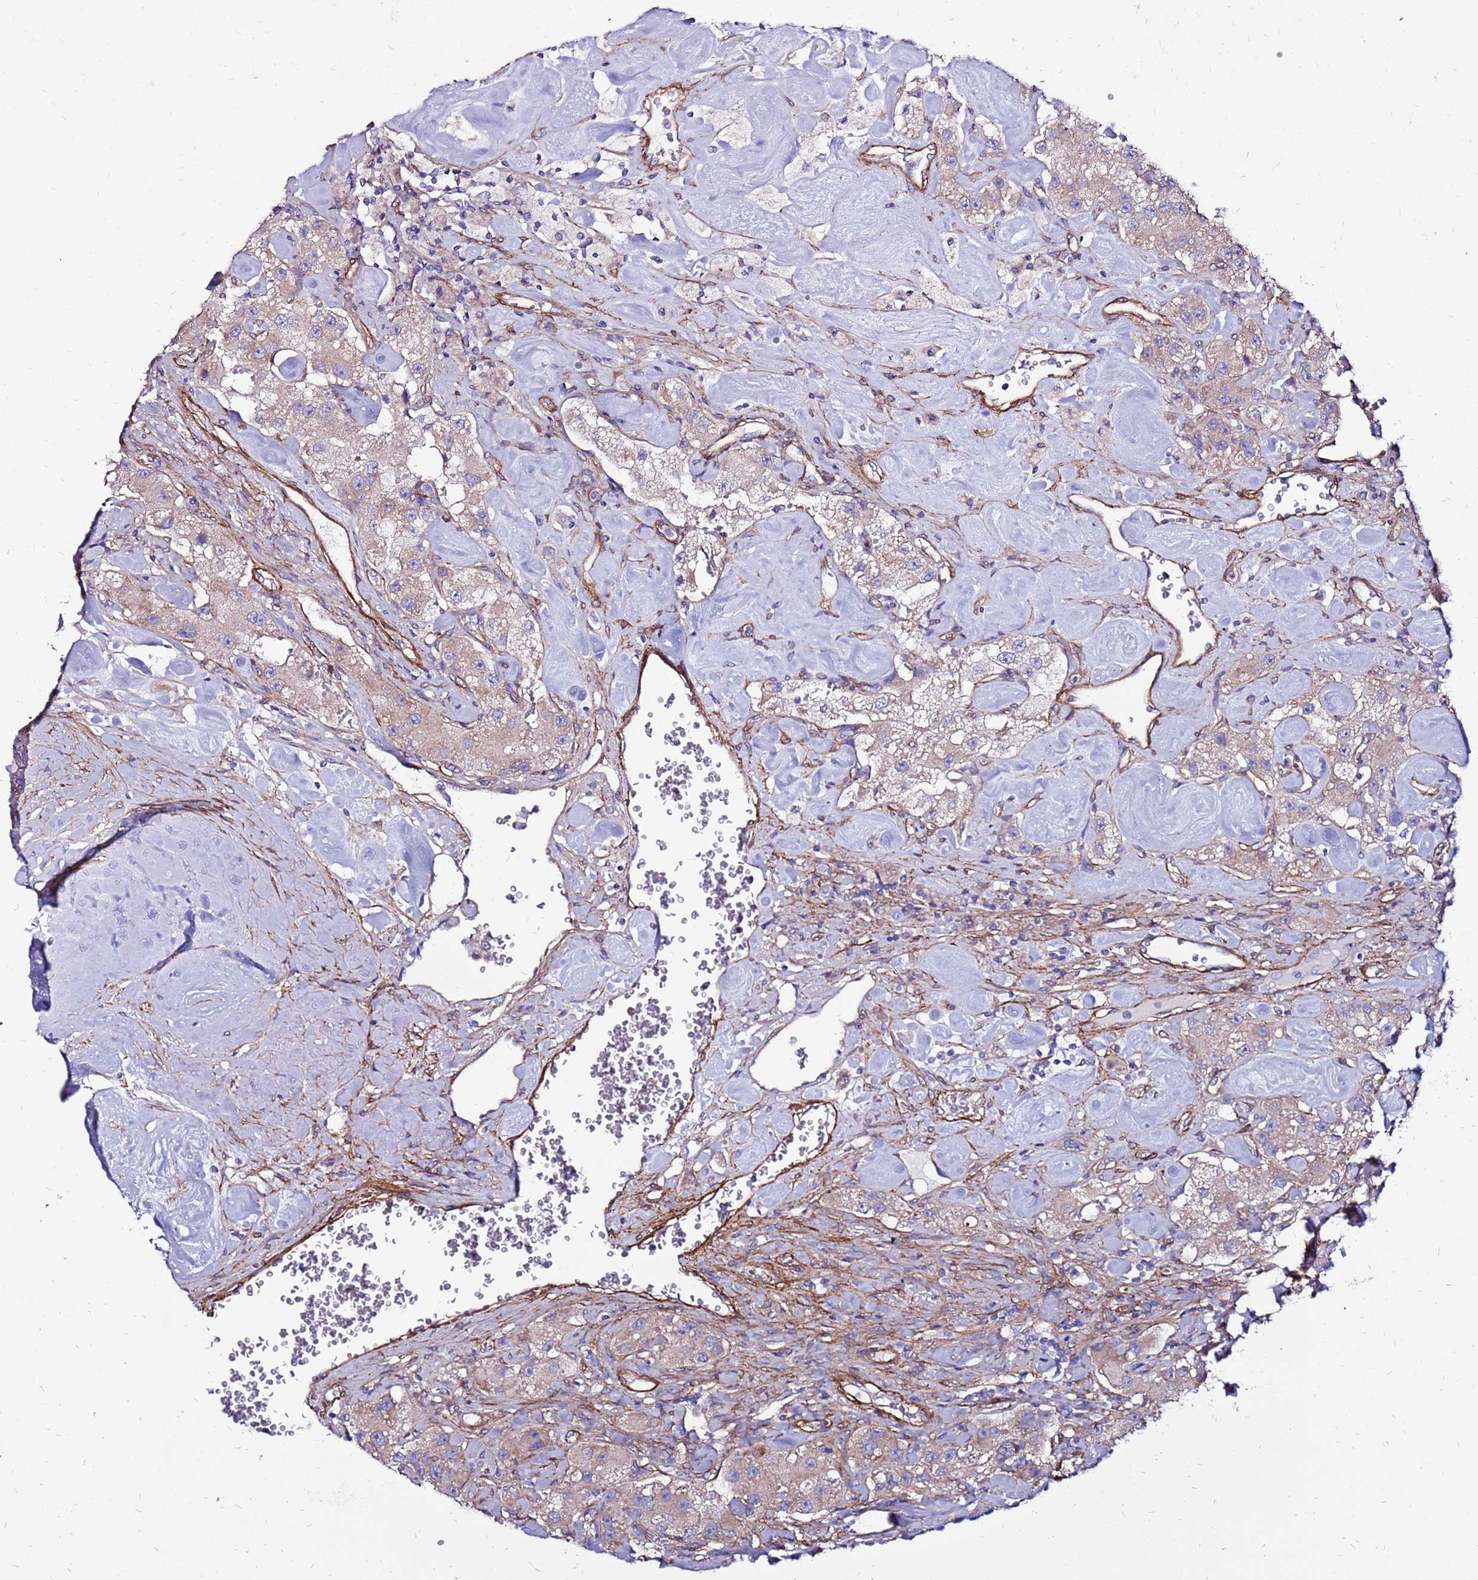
{"staining": {"intensity": "weak", "quantity": ">75%", "location": "cytoplasmic/membranous"}, "tissue": "carcinoid", "cell_type": "Tumor cells", "image_type": "cancer", "snomed": [{"axis": "morphology", "description": "Carcinoid, malignant, NOS"}, {"axis": "topography", "description": "Pancreas"}], "caption": "Protein analysis of malignant carcinoid tissue shows weak cytoplasmic/membranous staining in approximately >75% of tumor cells.", "gene": "EI24", "patient": {"sex": "male", "age": 41}}